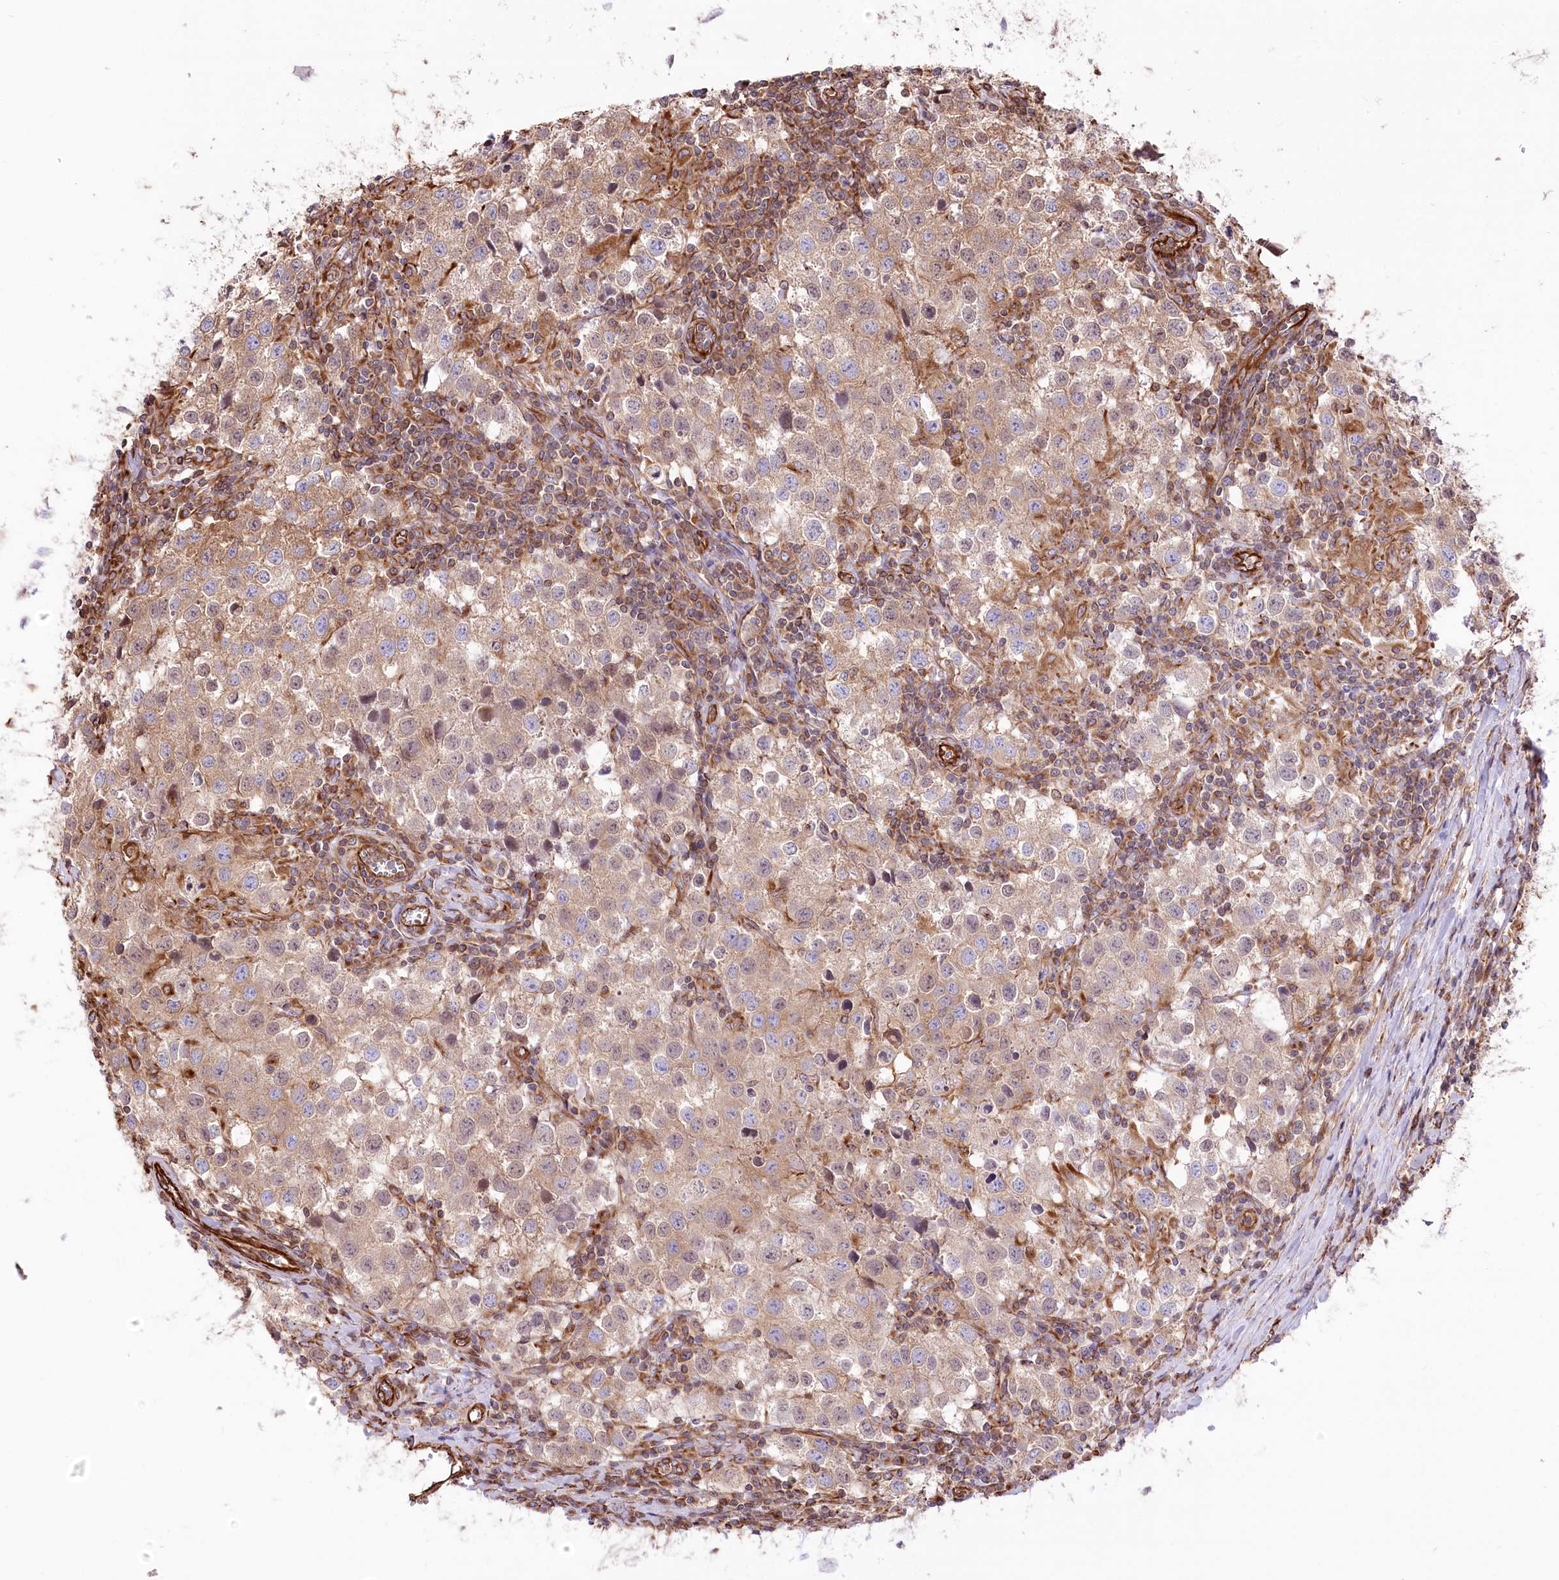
{"staining": {"intensity": "moderate", "quantity": ">75%", "location": "cytoplasmic/membranous"}, "tissue": "testis cancer", "cell_type": "Tumor cells", "image_type": "cancer", "snomed": [{"axis": "morphology", "description": "Seminoma, NOS"}, {"axis": "morphology", "description": "Carcinoma, Embryonal, NOS"}, {"axis": "topography", "description": "Testis"}], "caption": "Immunohistochemical staining of seminoma (testis) demonstrates medium levels of moderate cytoplasmic/membranous protein staining in approximately >75% of tumor cells.", "gene": "TTC1", "patient": {"sex": "male", "age": 43}}